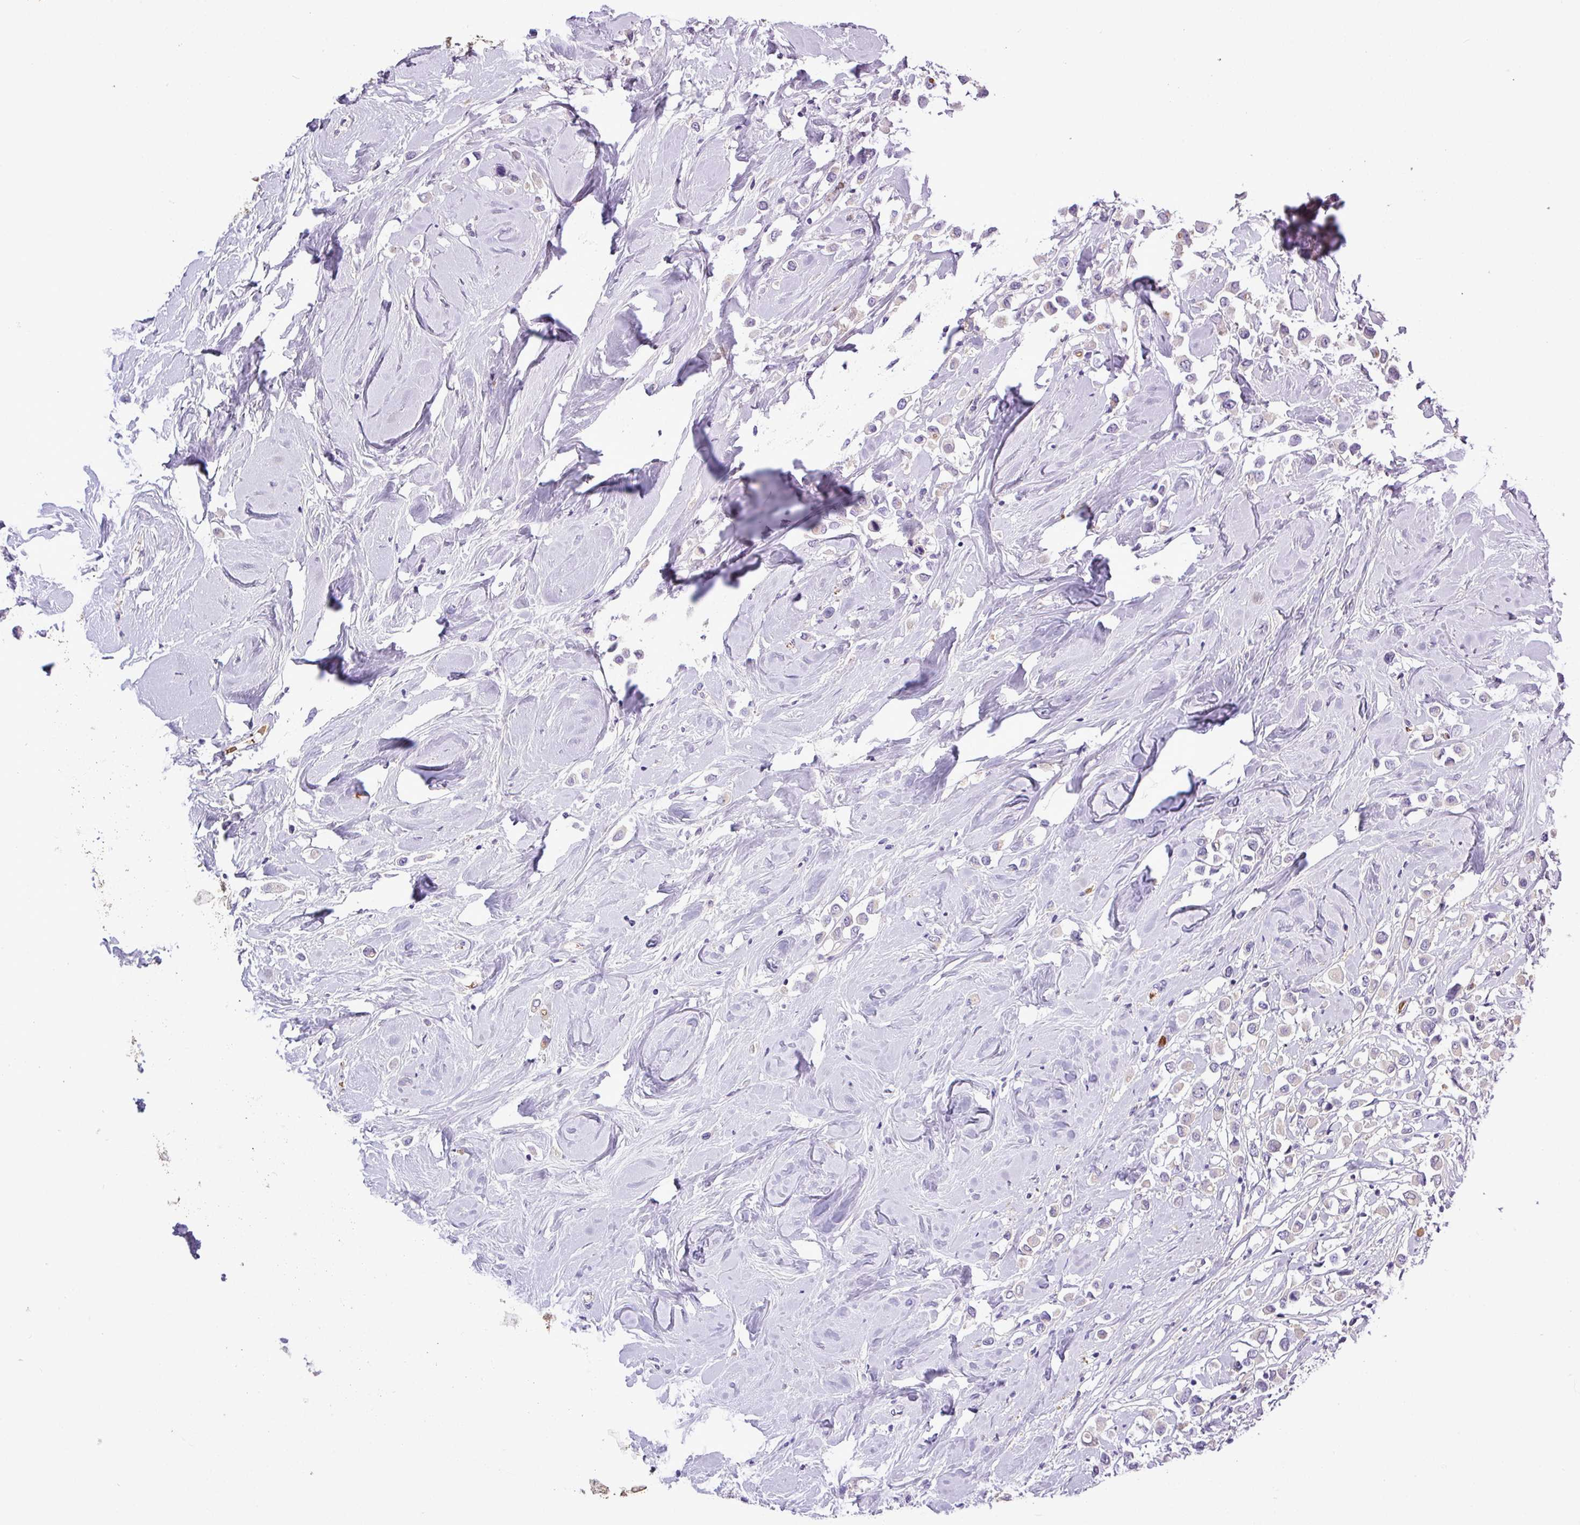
{"staining": {"intensity": "negative", "quantity": "none", "location": "none"}, "tissue": "breast cancer", "cell_type": "Tumor cells", "image_type": "cancer", "snomed": [{"axis": "morphology", "description": "Duct carcinoma"}, {"axis": "topography", "description": "Breast"}], "caption": "The photomicrograph displays no significant positivity in tumor cells of breast cancer.", "gene": "MGAT4B", "patient": {"sex": "female", "age": 61}}